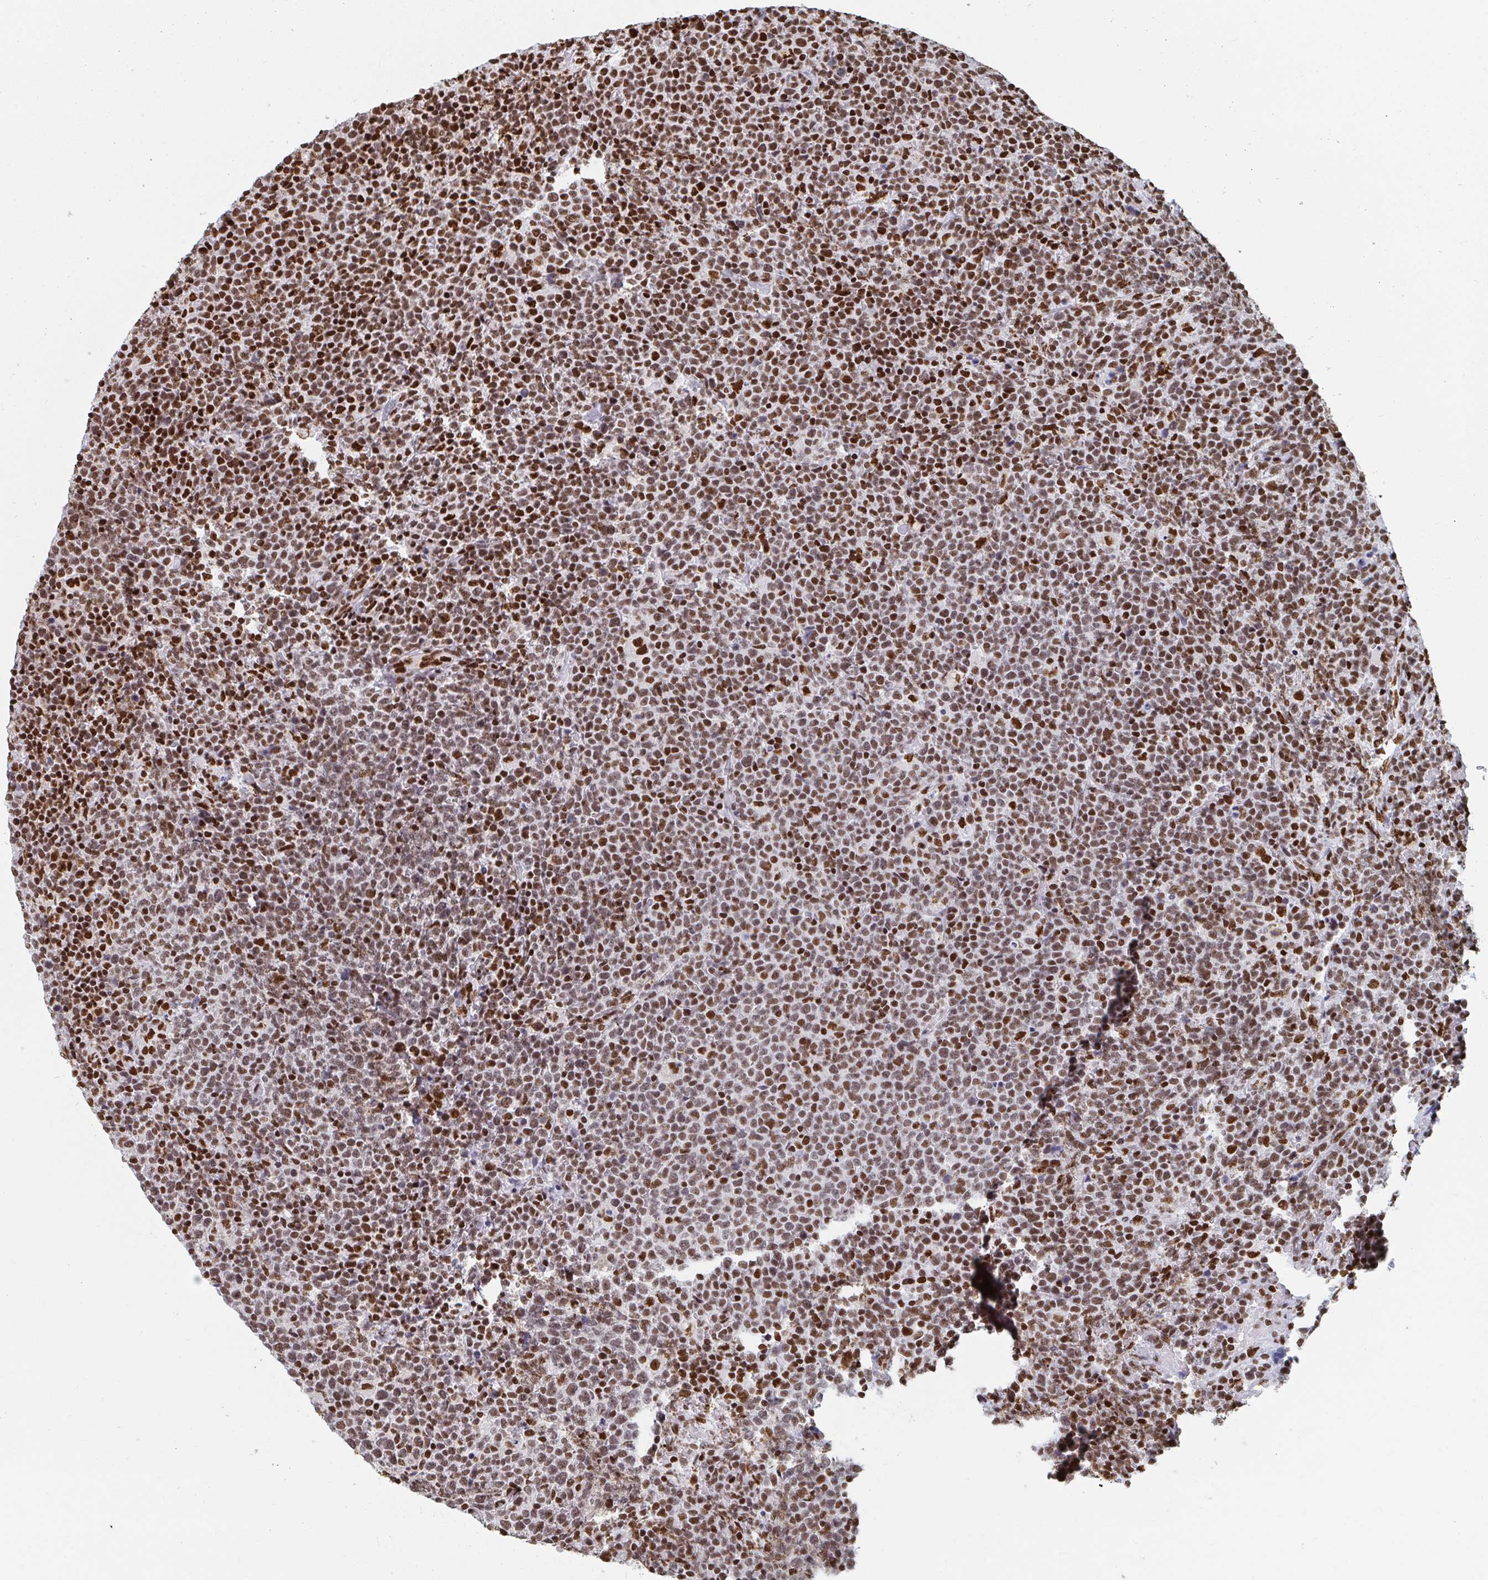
{"staining": {"intensity": "strong", "quantity": ">75%", "location": "nuclear"}, "tissue": "lymphoma", "cell_type": "Tumor cells", "image_type": "cancer", "snomed": [{"axis": "morphology", "description": "Malignant lymphoma, non-Hodgkin's type, High grade"}, {"axis": "topography", "description": "Lymph node"}], "caption": "Protein expression analysis of high-grade malignant lymphoma, non-Hodgkin's type shows strong nuclear staining in approximately >75% of tumor cells.", "gene": "GAR1", "patient": {"sex": "male", "age": 61}}